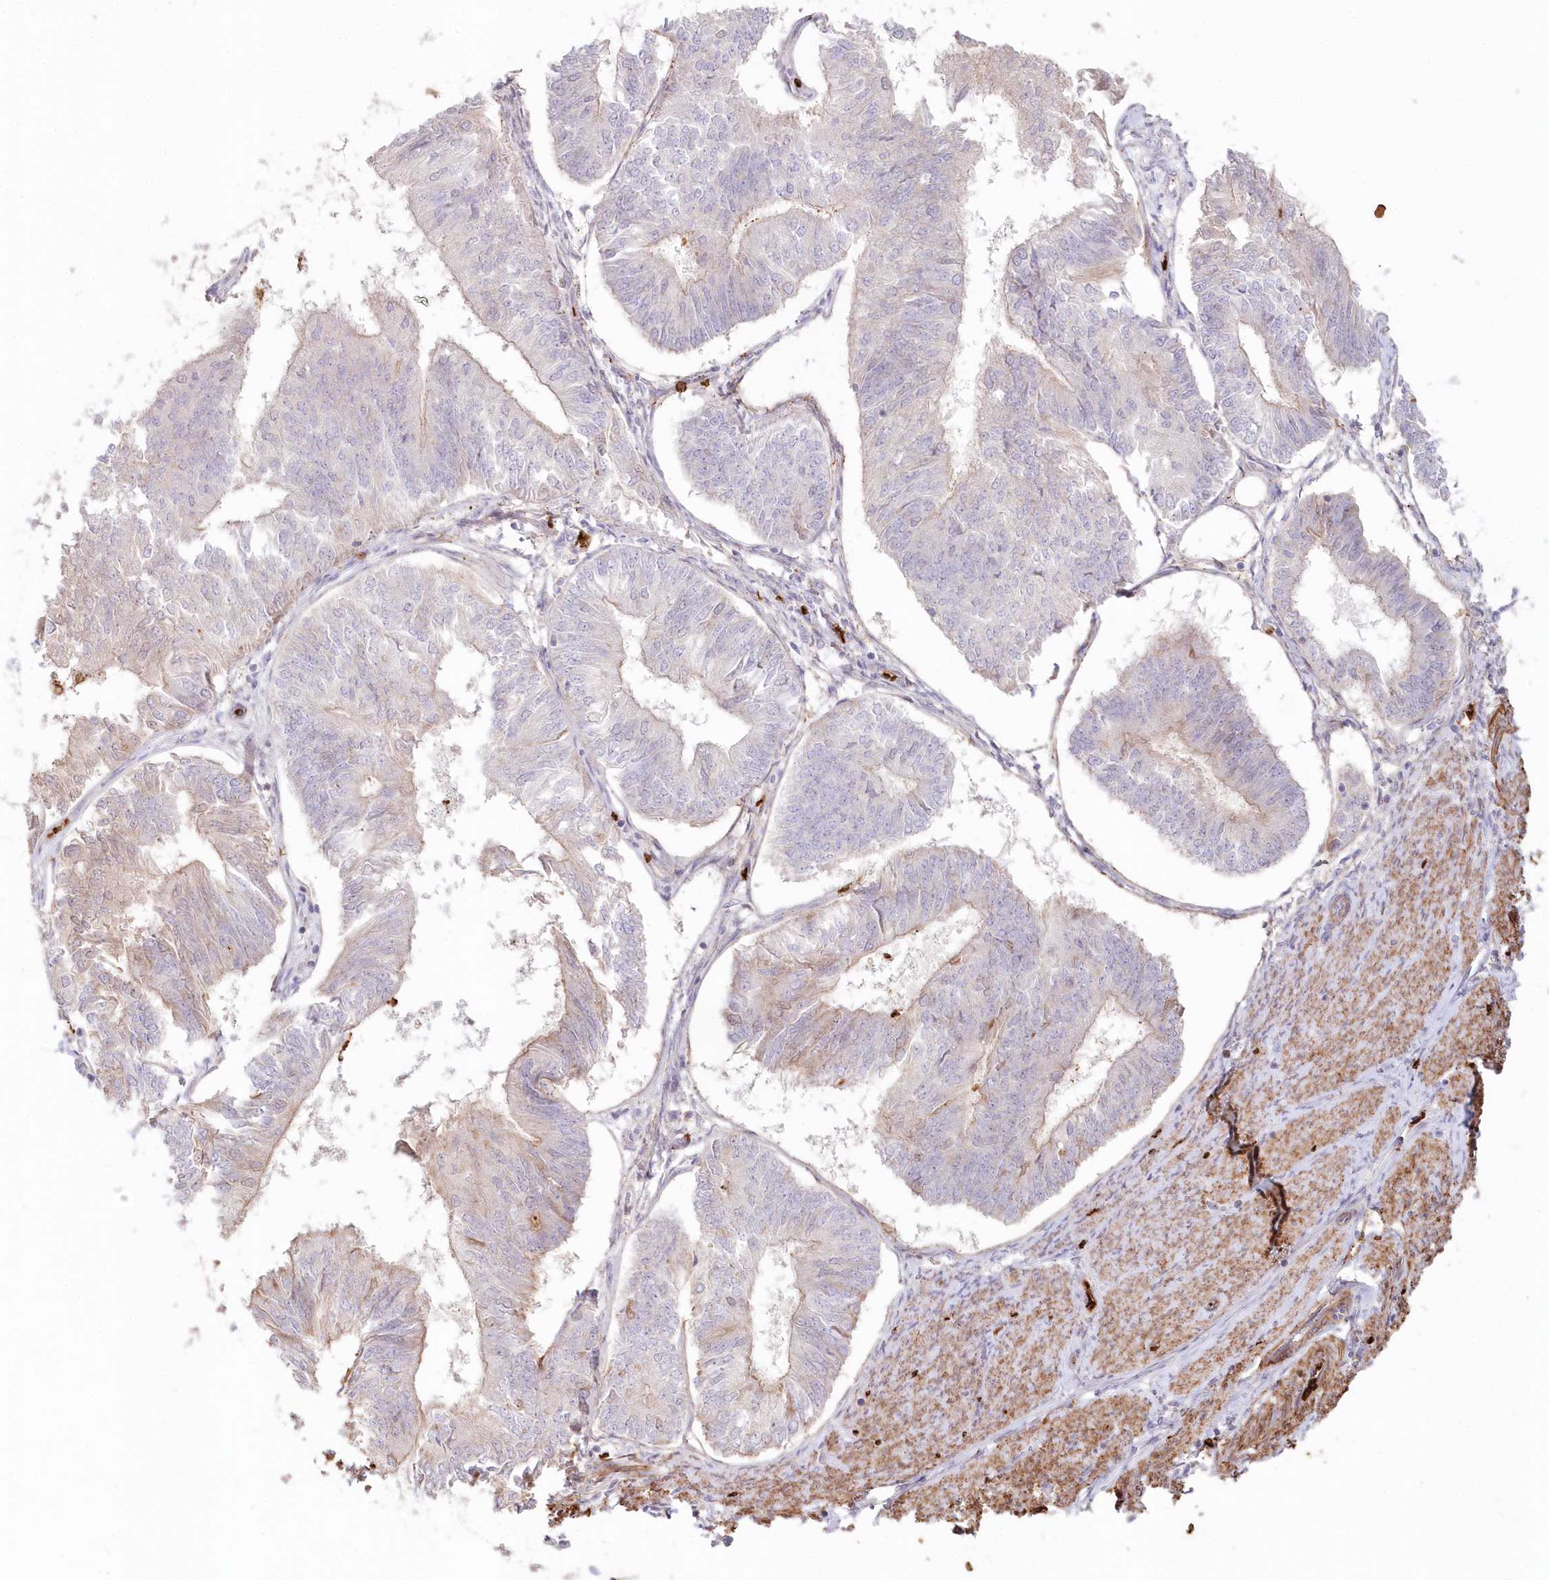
{"staining": {"intensity": "weak", "quantity": "<25%", "location": "cytoplasmic/membranous"}, "tissue": "endometrial cancer", "cell_type": "Tumor cells", "image_type": "cancer", "snomed": [{"axis": "morphology", "description": "Adenocarcinoma, NOS"}, {"axis": "topography", "description": "Endometrium"}], "caption": "Endometrial cancer (adenocarcinoma) was stained to show a protein in brown. There is no significant expression in tumor cells.", "gene": "SERINC1", "patient": {"sex": "female", "age": 58}}